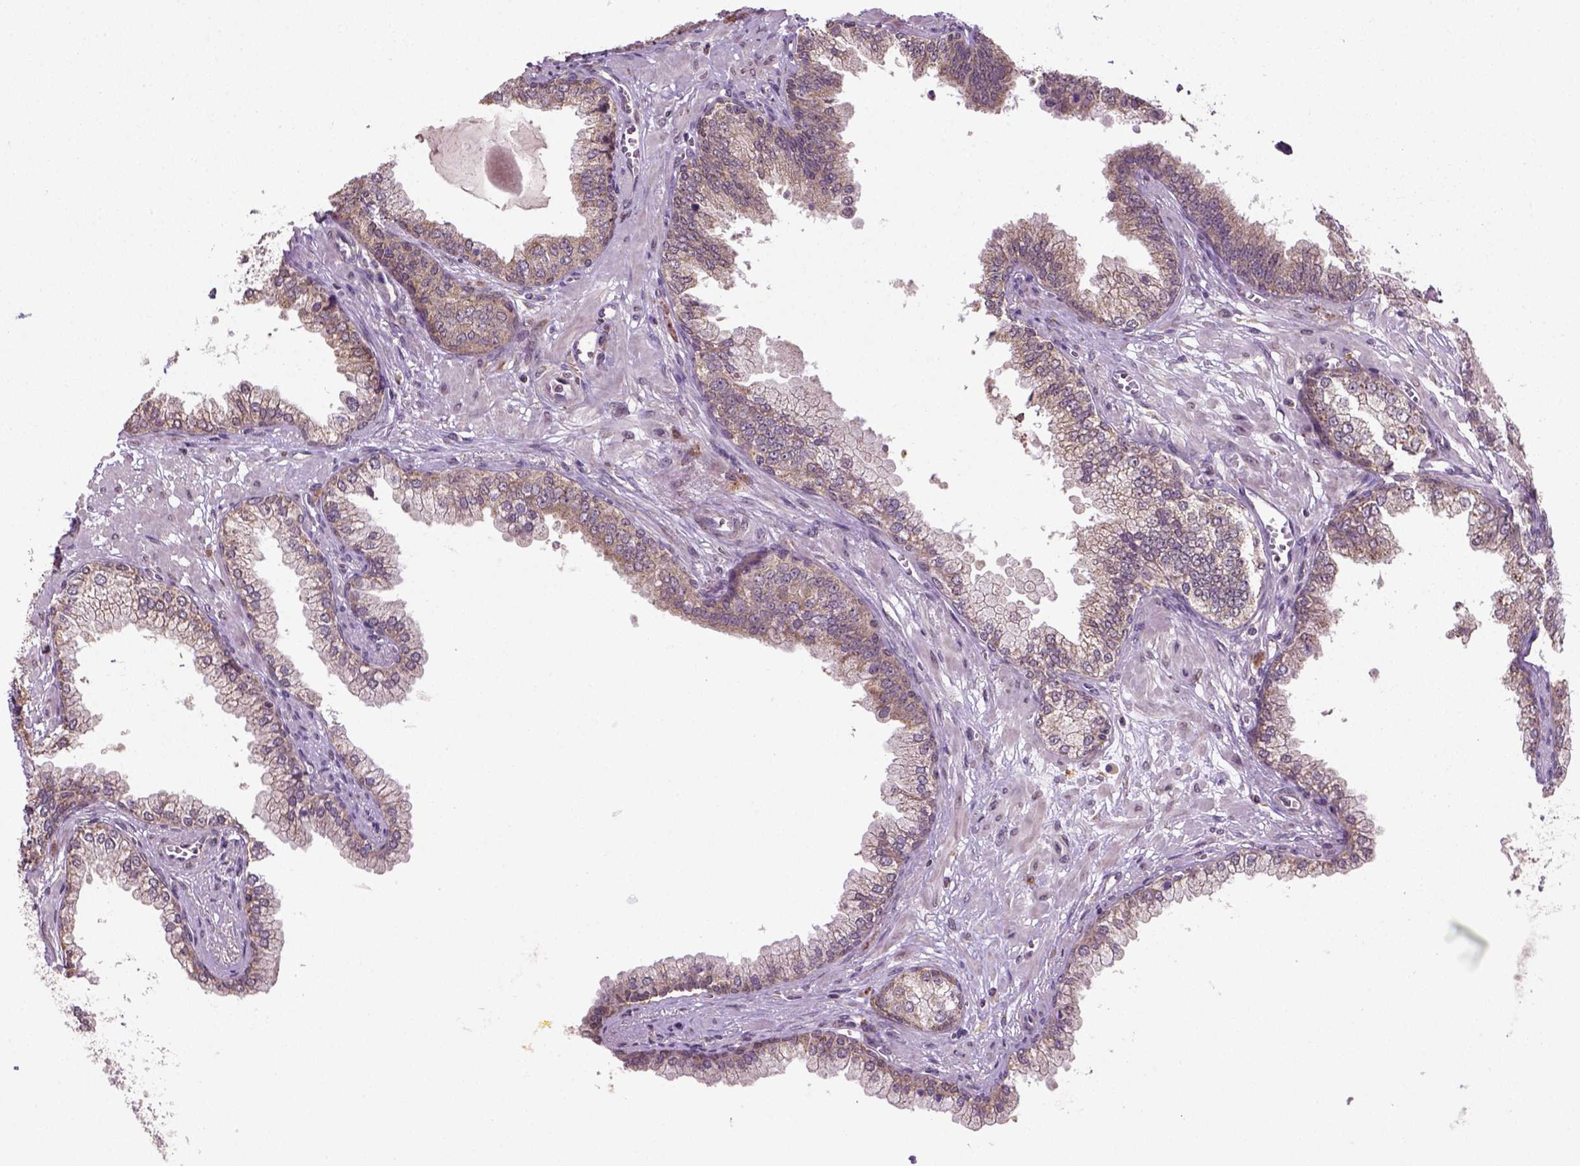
{"staining": {"intensity": "weak", "quantity": ">75%", "location": "cytoplasmic/membranous"}, "tissue": "prostate cancer", "cell_type": "Tumor cells", "image_type": "cancer", "snomed": [{"axis": "morphology", "description": "Adenocarcinoma, Low grade"}, {"axis": "topography", "description": "Prostate"}], "caption": "Immunohistochemistry (IHC) staining of low-grade adenocarcinoma (prostate), which exhibits low levels of weak cytoplasmic/membranous staining in about >75% of tumor cells indicating weak cytoplasmic/membranous protein staining. The staining was performed using DAB (brown) for protein detection and nuclei were counterstained in hematoxylin (blue).", "gene": "NUDT10", "patient": {"sex": "male", "age": 64}}